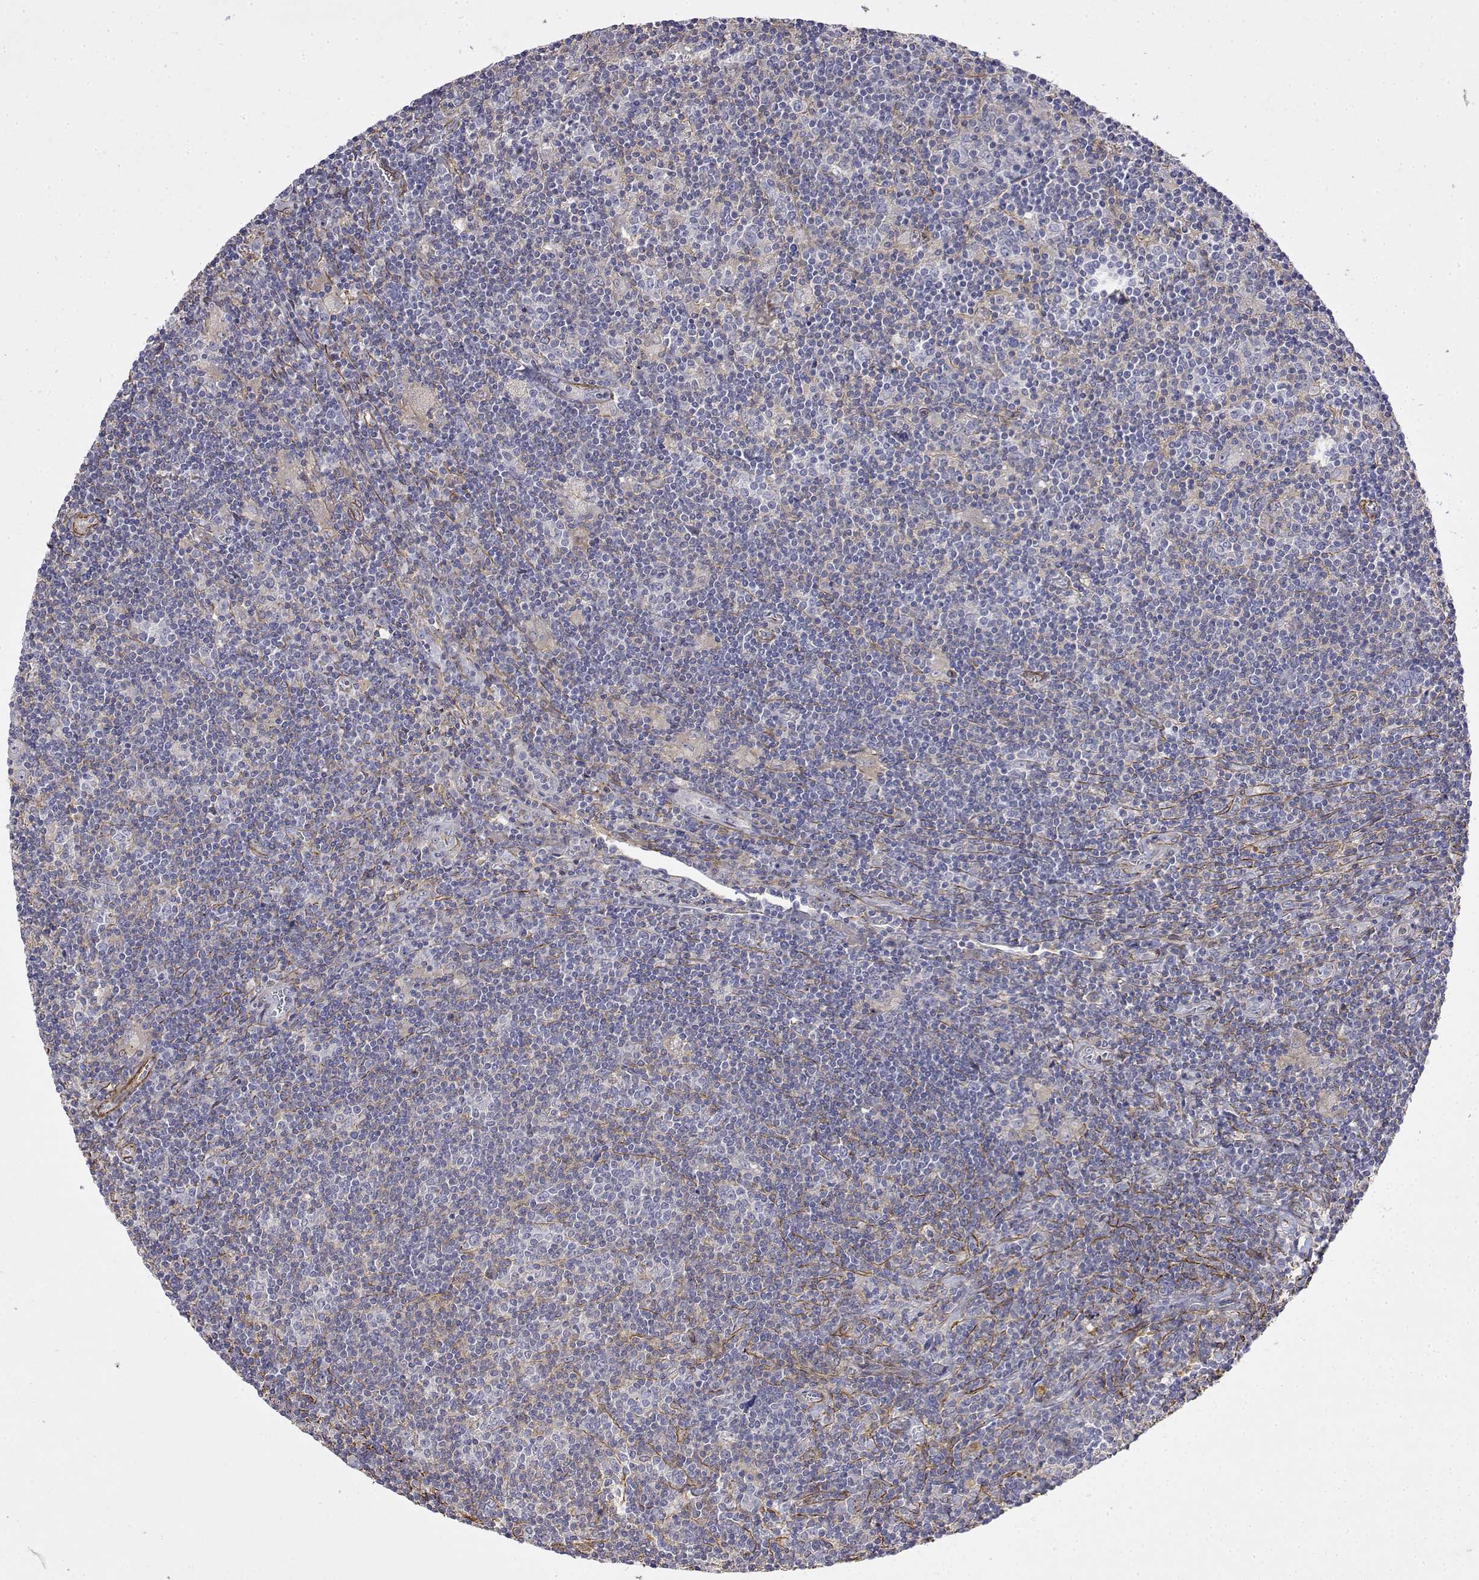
{"staining": {"intensity": "negative", "quantity": "none", "location": "none"}, "tissue": "lymphoma", "cell_type": "Tumor cells", "image_type": "cancer", "snomed": [{"axis": "morphology", "description": "Hodgkin's disease, NOS"}, {"axis": "topography", "description": "Lymph node"}], "caption": "Tumor cells are negative for brown protein staining in Hodgkin's disease.", "gene": "SOWAHD", "patient": {"sex": "male", "age": 40}}